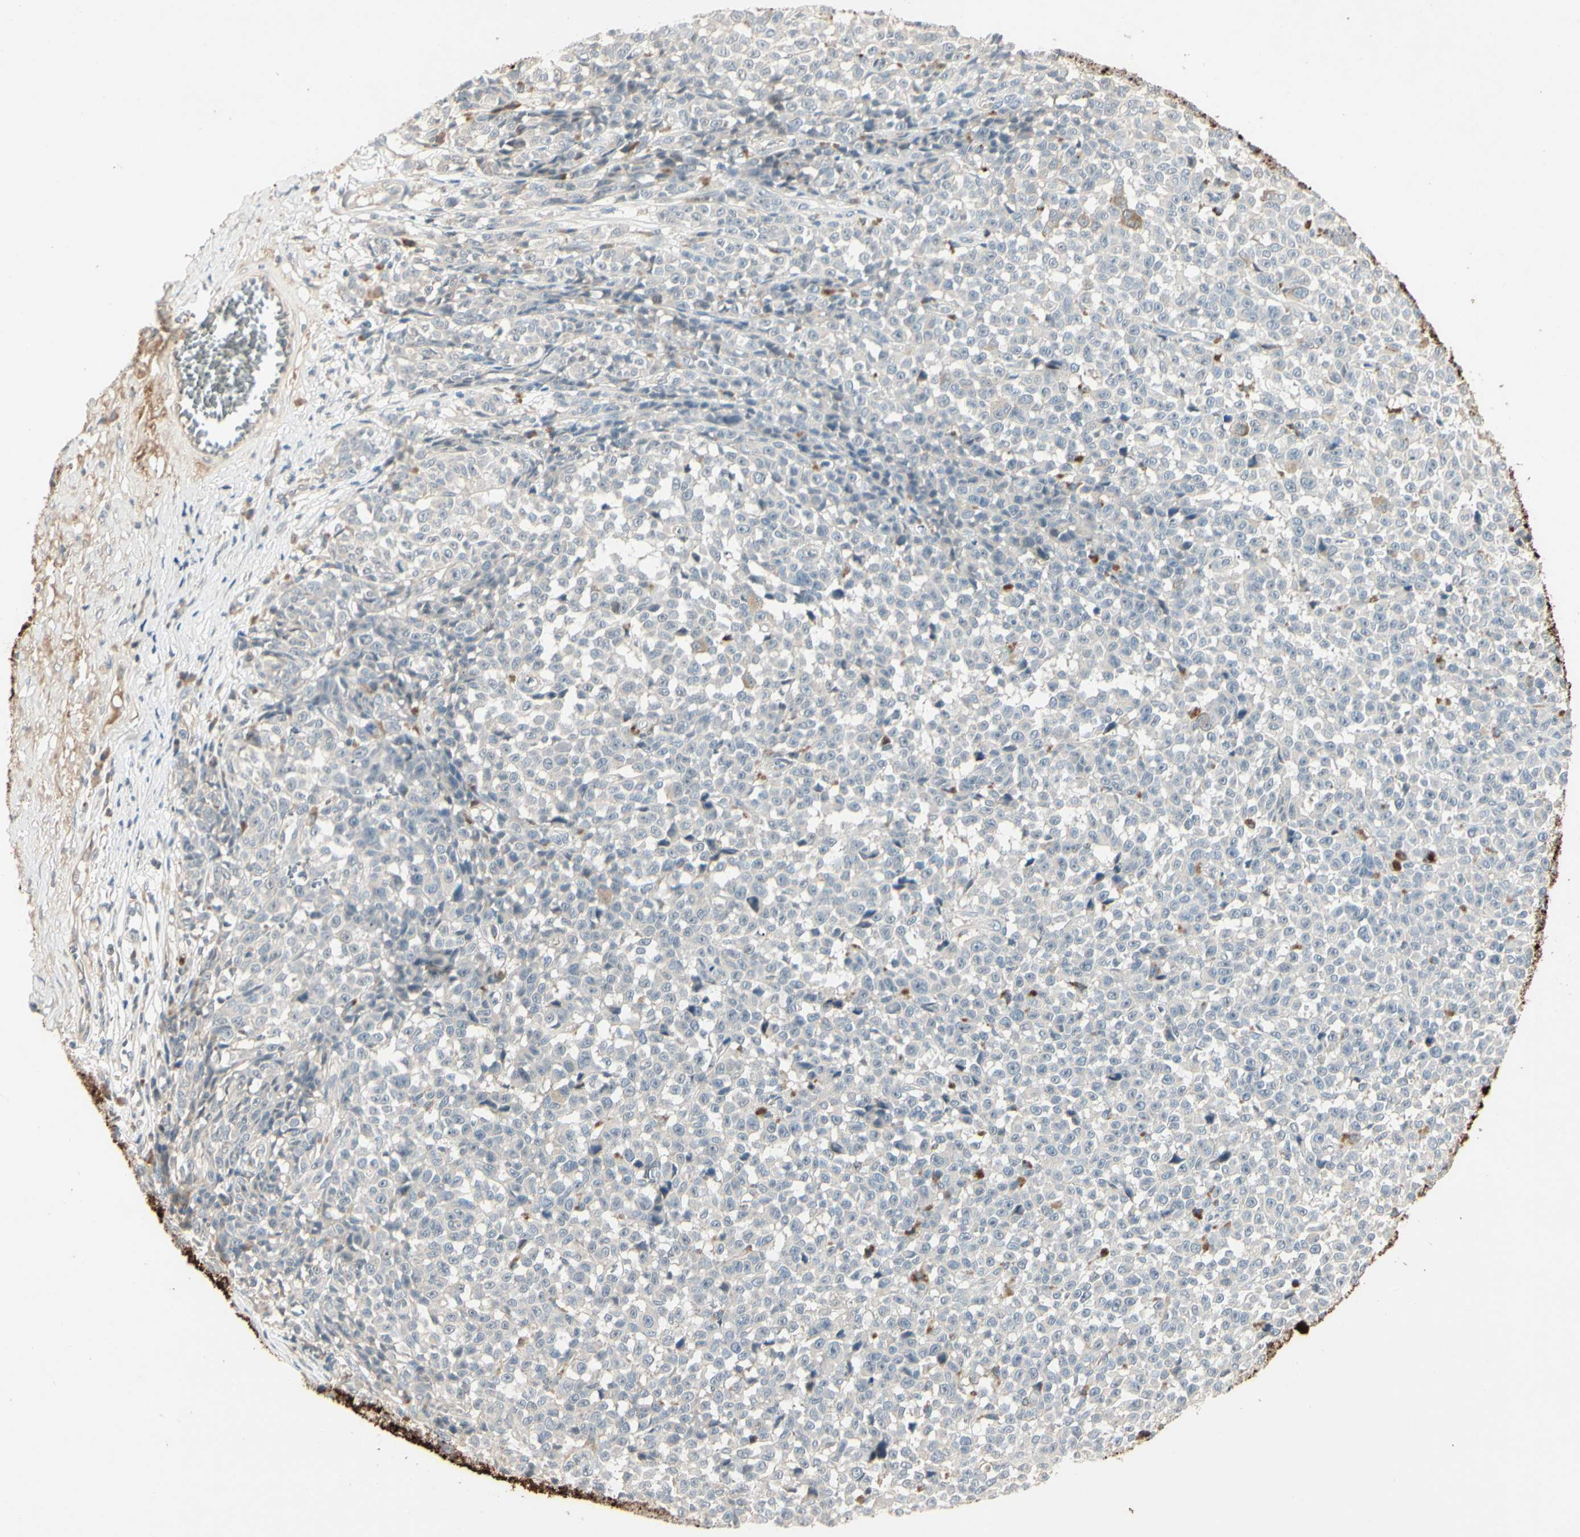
{"staining": {"intensity": "negative", "quantity": "none", "location": "none"}, "tissue": "melanoma", "cell_type": "Tumor cells", "image_type": "cancer", "snomed": [{"axis": "morphology", "description": "Malignant melanoma, Metastatic site"}, {"axis": "topography", "description": "Lung"}], "caption": "A high-resolution photomicrograph shows immunohistochemistry (IHC) staining of malignant melanoma (metastatic site), which shows no significant positivity in tumor cells. (Stains: DAB immunohistochemistry (IHC) with hematoxylin counter stain, Microscopy: brightfield microscopy at high magnification).", "gene": "SKIL", "patient": {"sex": "male", "age": 64}}